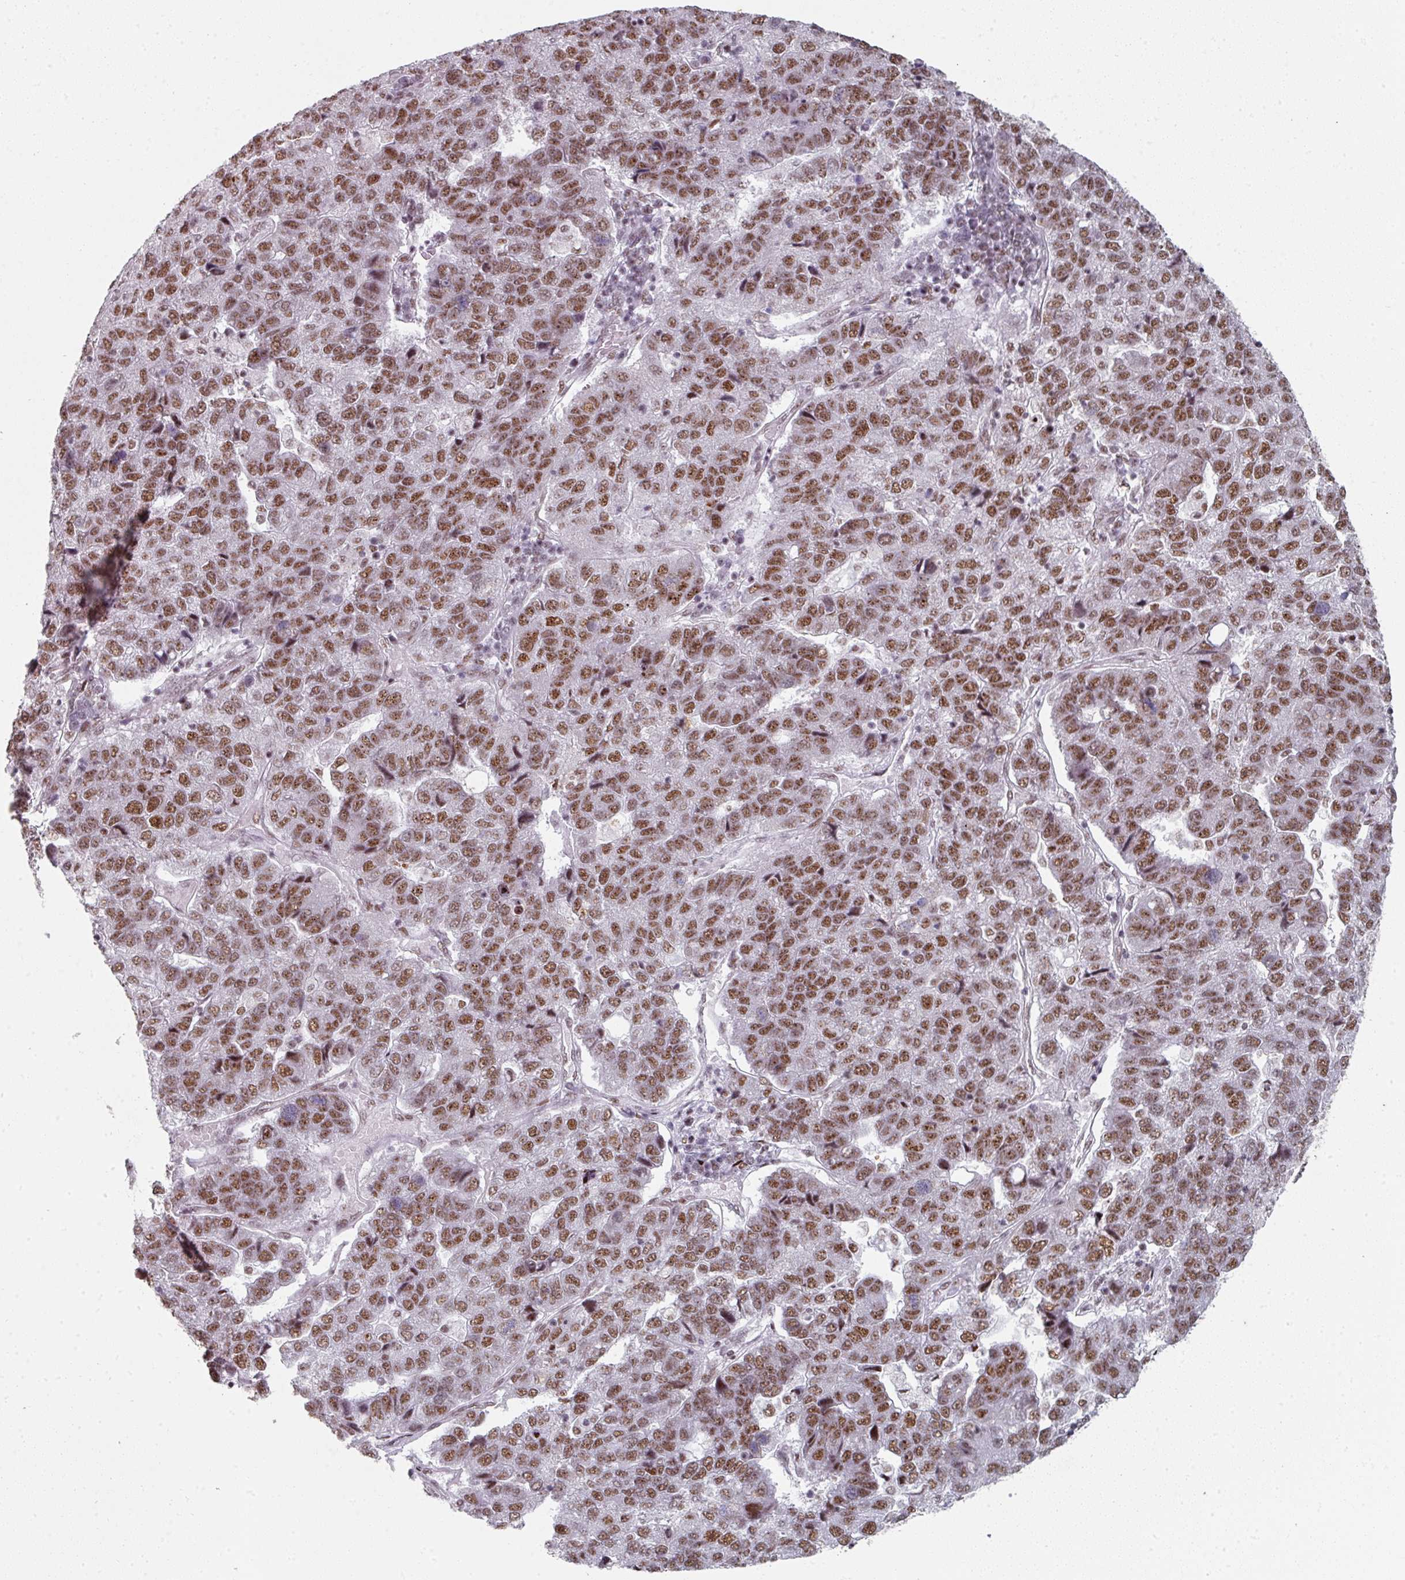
{"staining": {"intensity": "moderate", "quantity": ">75%", "location": "nuclear"}, "tissue": "pancreatic cancer", "cell_type": "Tumor cells", "image_type": "cancer", "snomed": [{"axis": "morphology", "description": "Adenocarcinoma, NOS"}, {"axis": "topography", "description": "Pancreas"}], "caption": "Immunohistochemical staining of adenocarcinoma (pancreatic) displays medium levels of moderate nuclear positivity in approximately >75% of tumor cells. (DAB (3,3'-diaminobenzidine) IHC with brightfield microscopy, high magnification).", "gene": "SF3B5", "patient": {"sex": "female", "age": 61}}